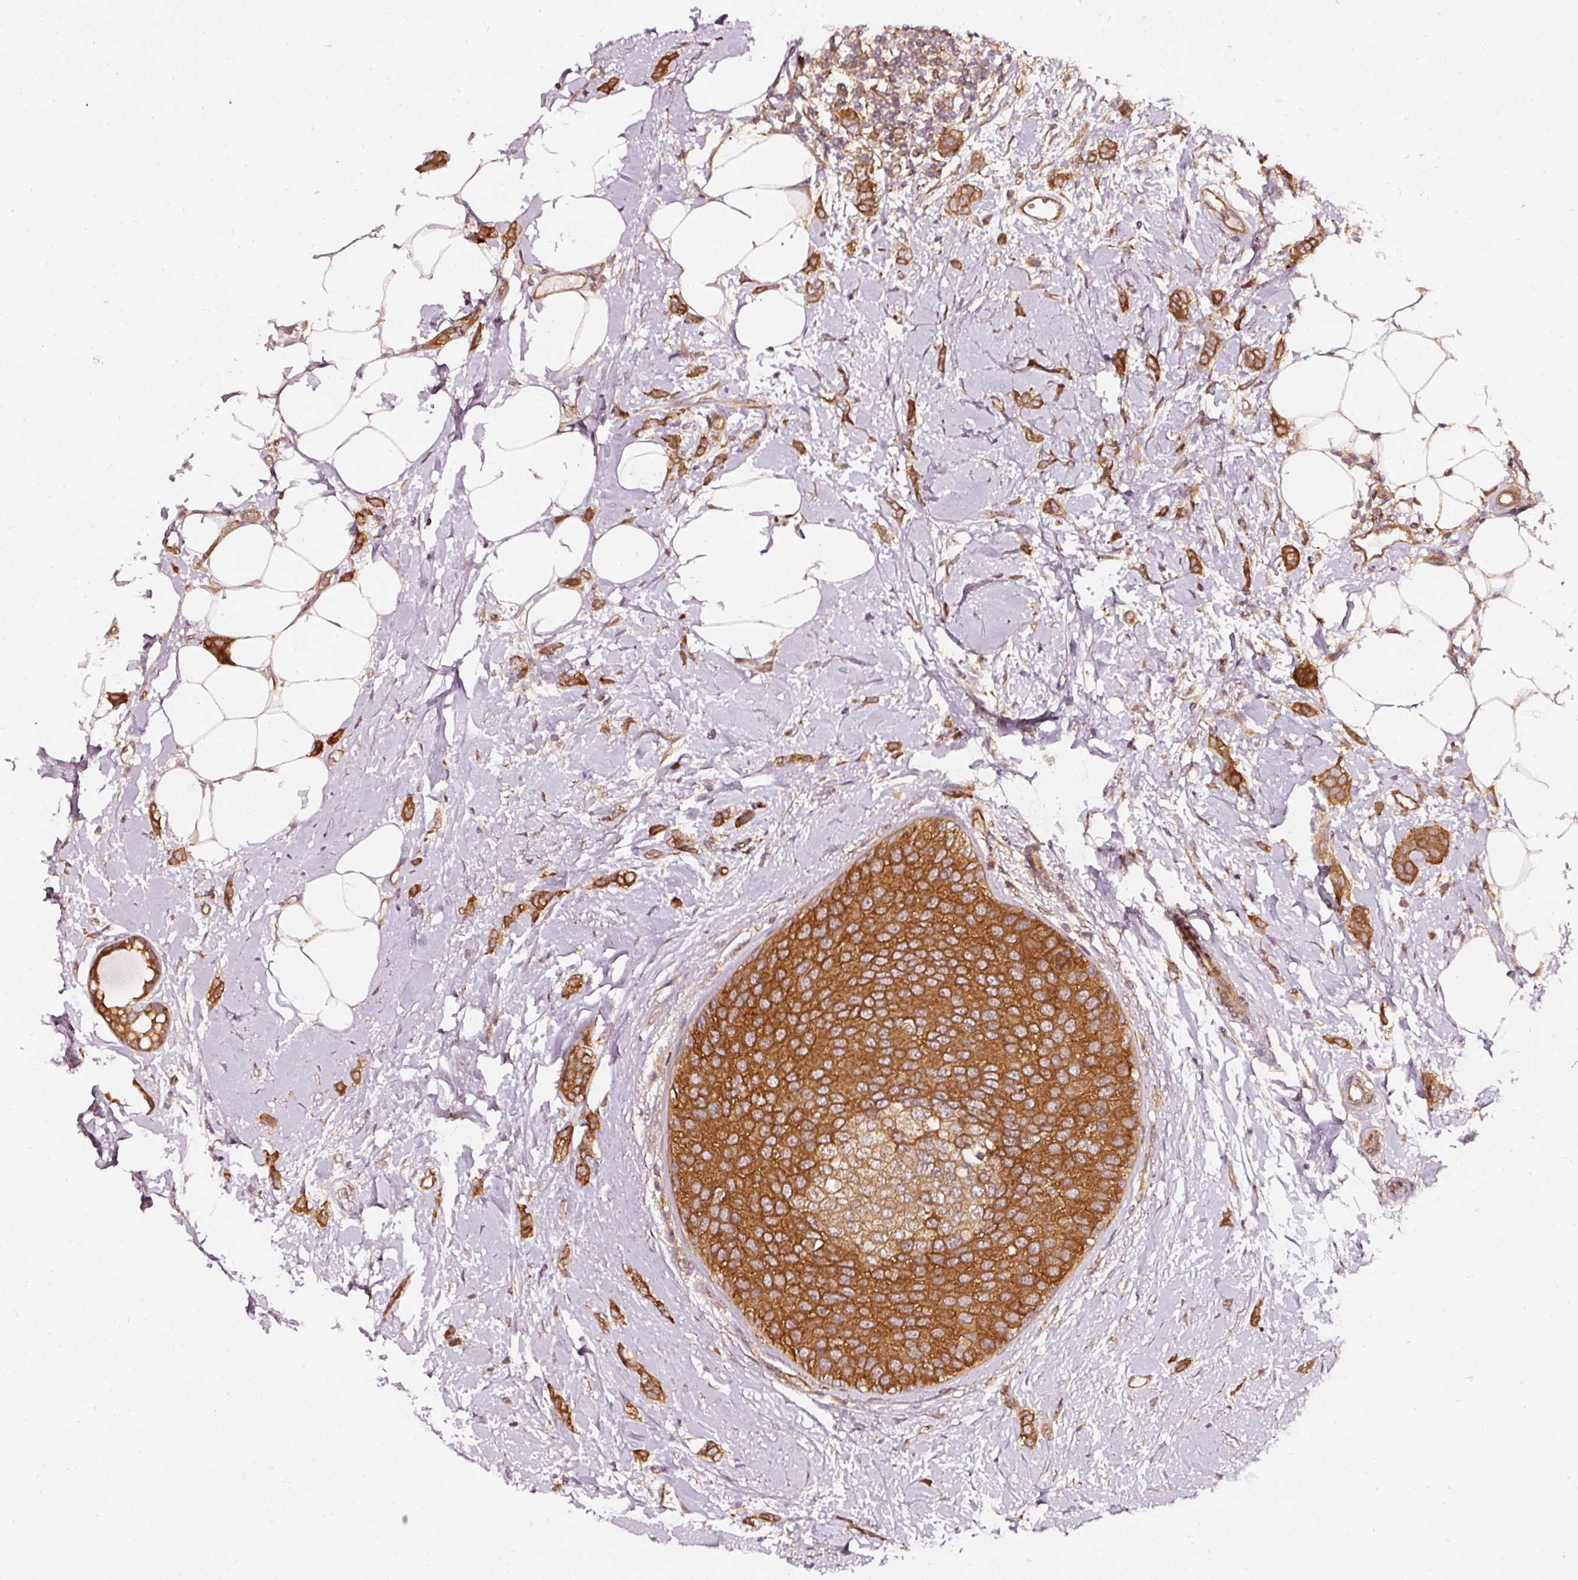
{"staining": {"intensity": "strong", "quantity": ">75%", "location": "cytoplasmic/membranous"}, "tissue": "breast cancer", "cell_type": "Tumor cells", "image_type": "cancer", "snomed": [{"axis": "morphology", "description": "Duct carcinoma"}, {"axis": "topography", "description": "Breast"}], "caption": "Immunohistochemical staining of breast cancer demonstrates high levels of strong cytoplasmic/membranous protein staining in about >75% of tumor cells. (DAB IHC with brightfield microscopy, high magnification).", "gene": "ASMTL", "patient": {"sex": "female", "age": 72}}